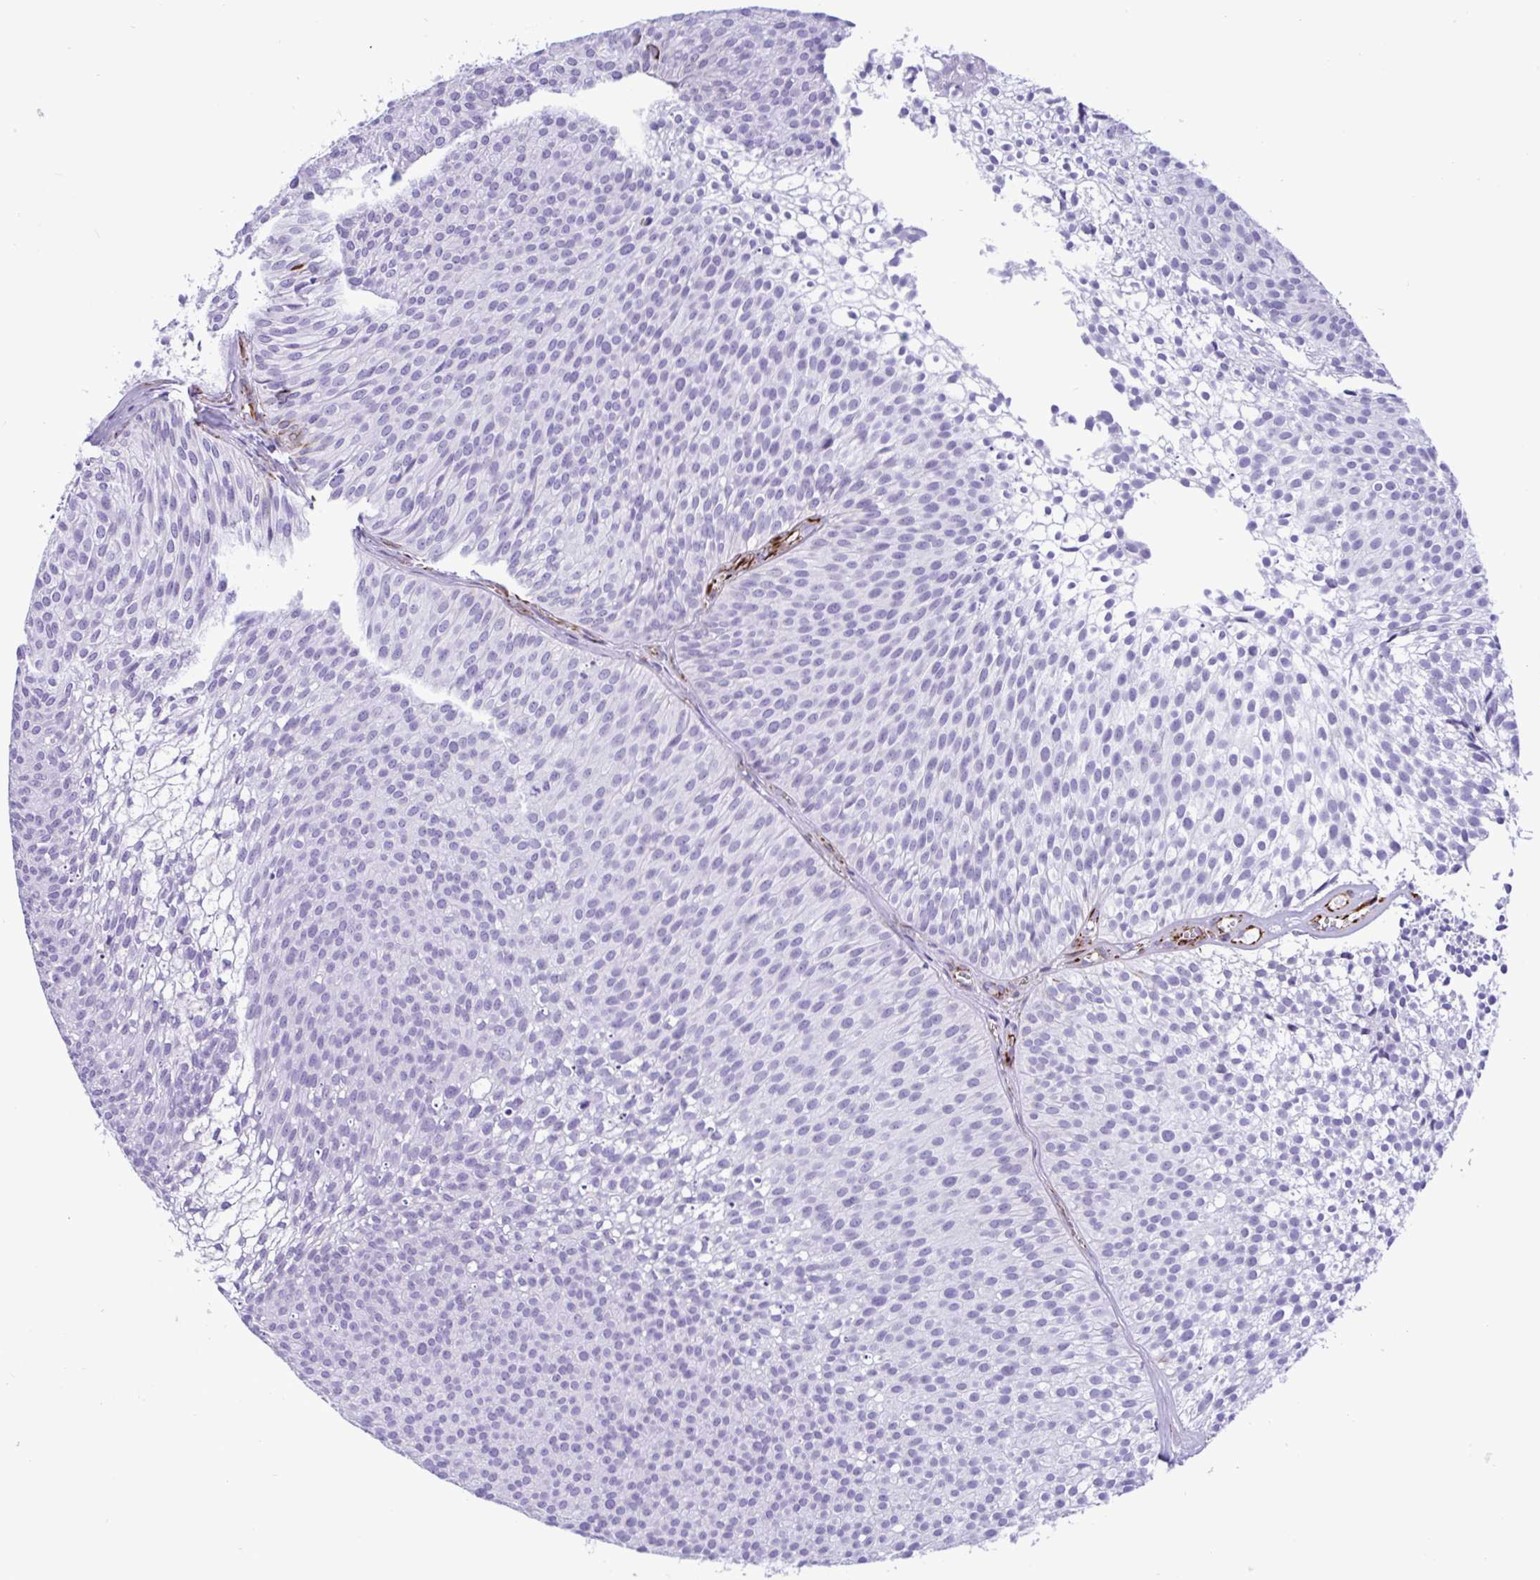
{"staining": {"intensity": "negative", "quantity": "none", "location": "none"}, "tissue": "urothelial cancer", "cell_type": "Tumor cells", "image_type": "cancer", "snomed": [{"axis": "morphology", "description": "Urothelial carcinoma, Low grade"}, {"axis": "topography", "description": "Urinary bladder"}], "caption": "DAB (3,3'-diaminobenzidine) immunohistochemical staining of low-grade urothelial carcinoma displays no significant staining in tumor cells. (Stains: DAB immunohistochemistry (IHC) with hematoxylin counter stain, Microscopy: brightfield microscopy at high magnification).", "gene": "SMAD5", "patient": {"sex": "male", "age": 91}}